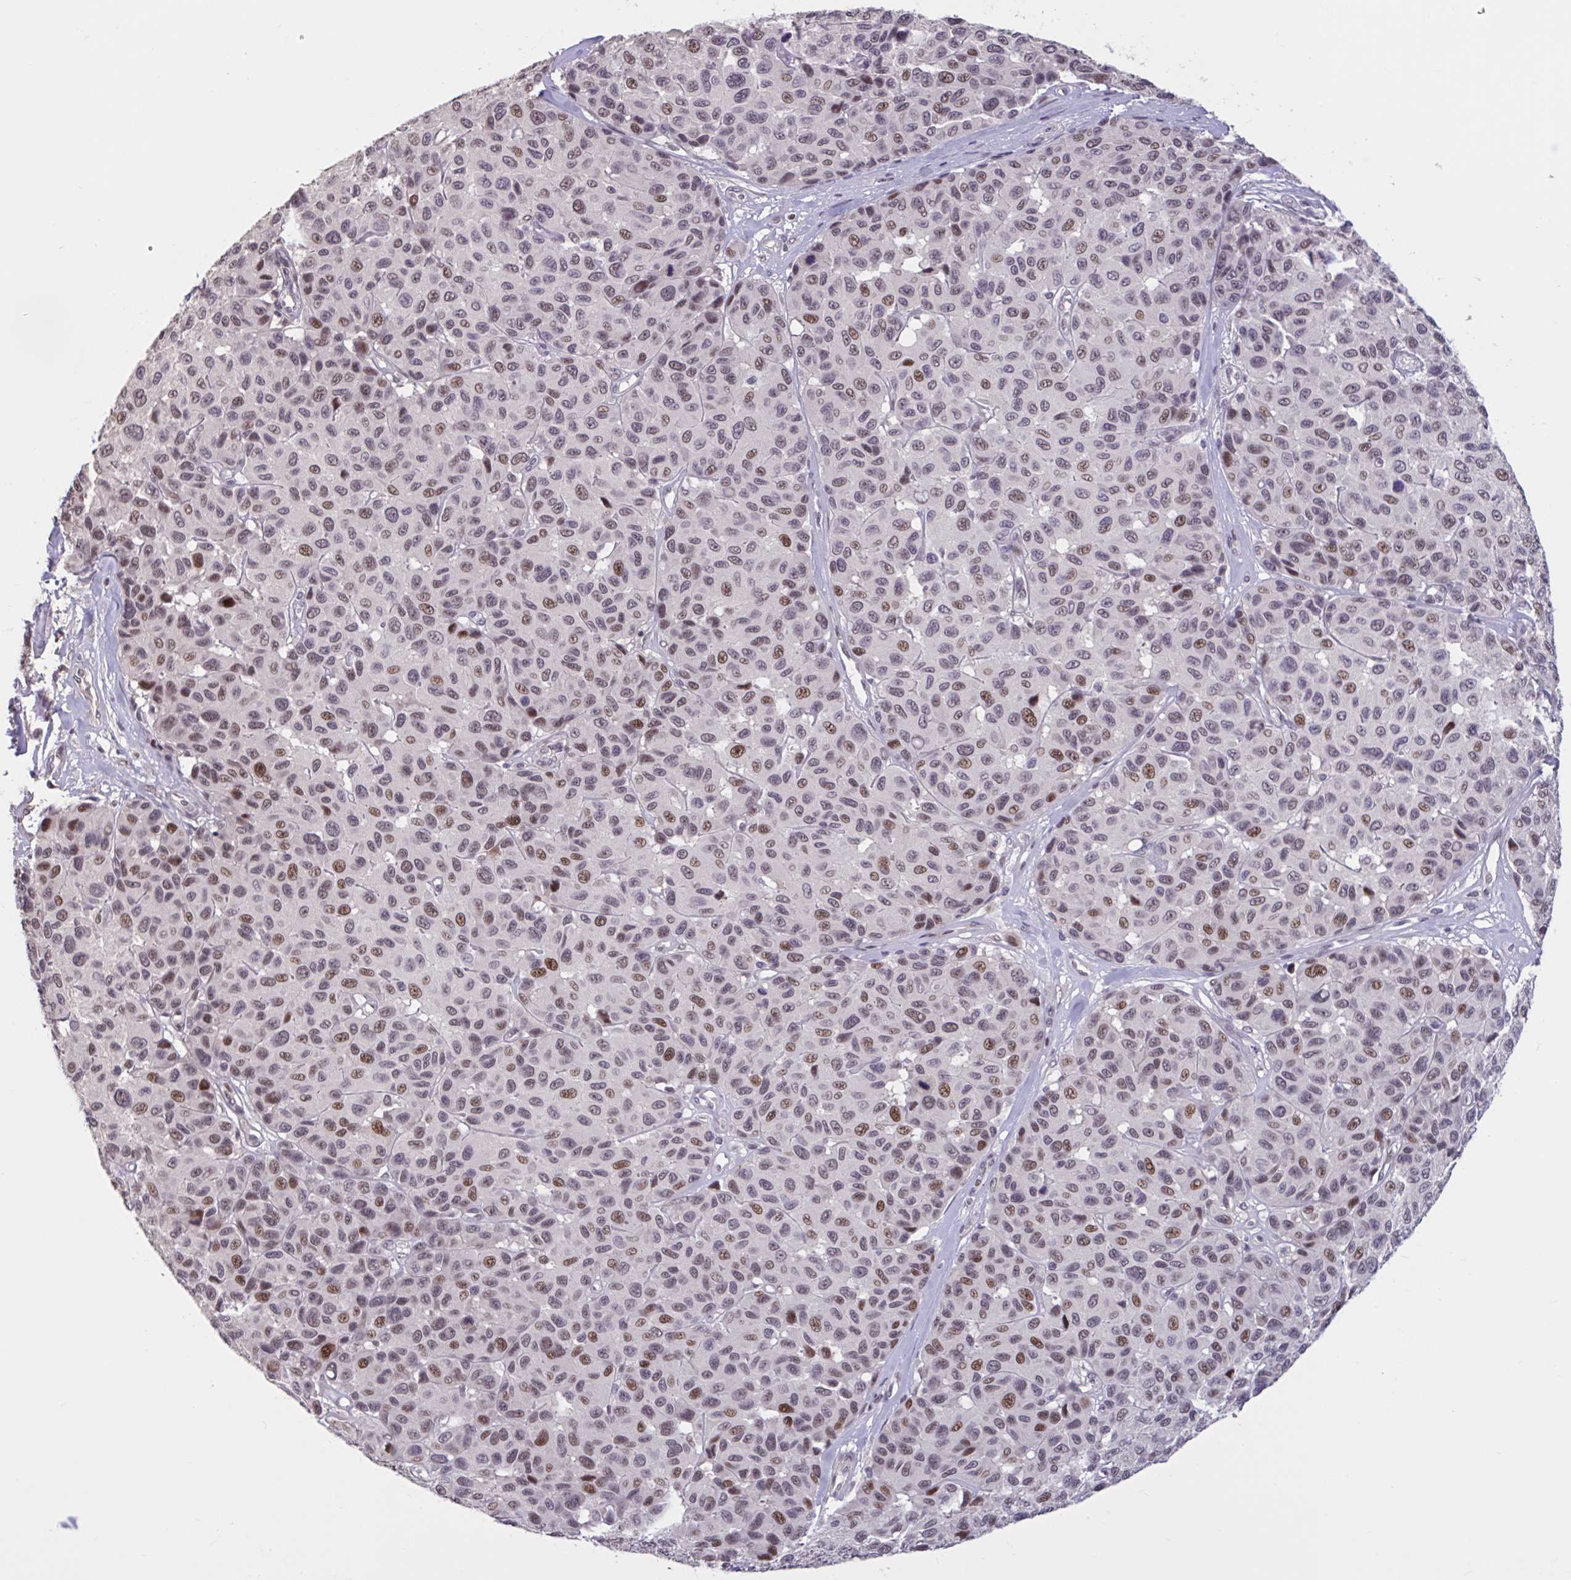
{"staining": {"intensity": "moderate", "quantity": "25%-75%", "location": "nuclear"}, "tissue": "melanoma", "cell_type": "Tumor cells", "image_type": "cancer", "snomed": [{"axis": "morphology", "description": "Malignant melanoma, NOS"}, {"axis": "topography", "description": "Skin"}], "caption": "Protein staining demonstrates moderate nuclear expression in about 25%-75% of tumor cells in melanoma.", "gene": "ZNF414", "patient": {"sex": "female", "age": 66}}